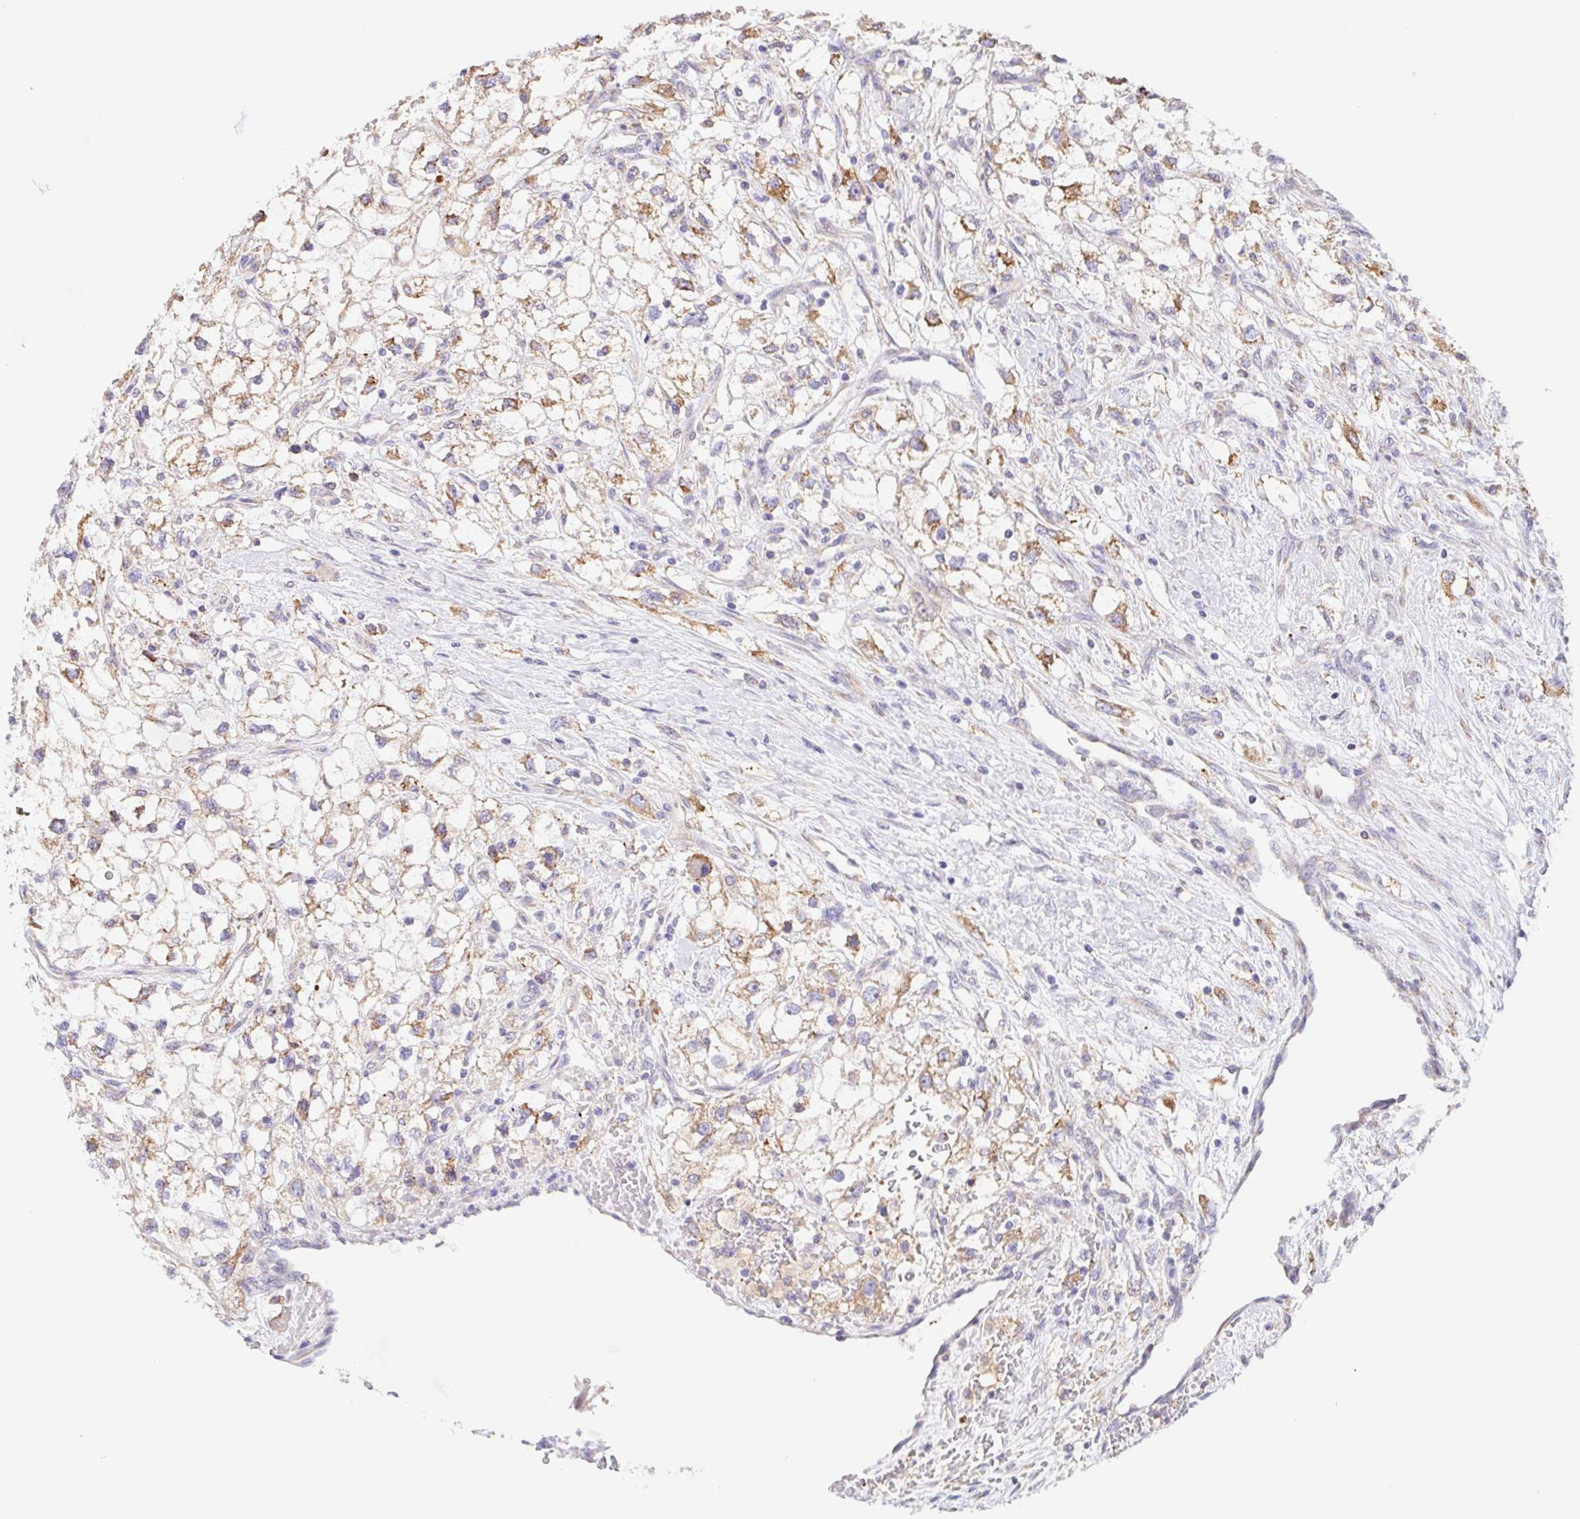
{"staining": {"intensity": "moderate", "quantity": ">75%", "location": "cytoplasmic/membranous"}, "tissue": "renal cancer", "cell_type": "Tumor cells", "image_type": "cancer", "snomed": [{"axis": "morphology", "description": "Adenocarcinoma, NOS"}, {"axis": "topography", "description": "Kidney"}], "caption": "Adenocarcinoma (renal) stained with a protein marker reveals moderate staining in tumor cells.", "gene": "ADAM8", "patient": {"sex": "male", "age": 59}}